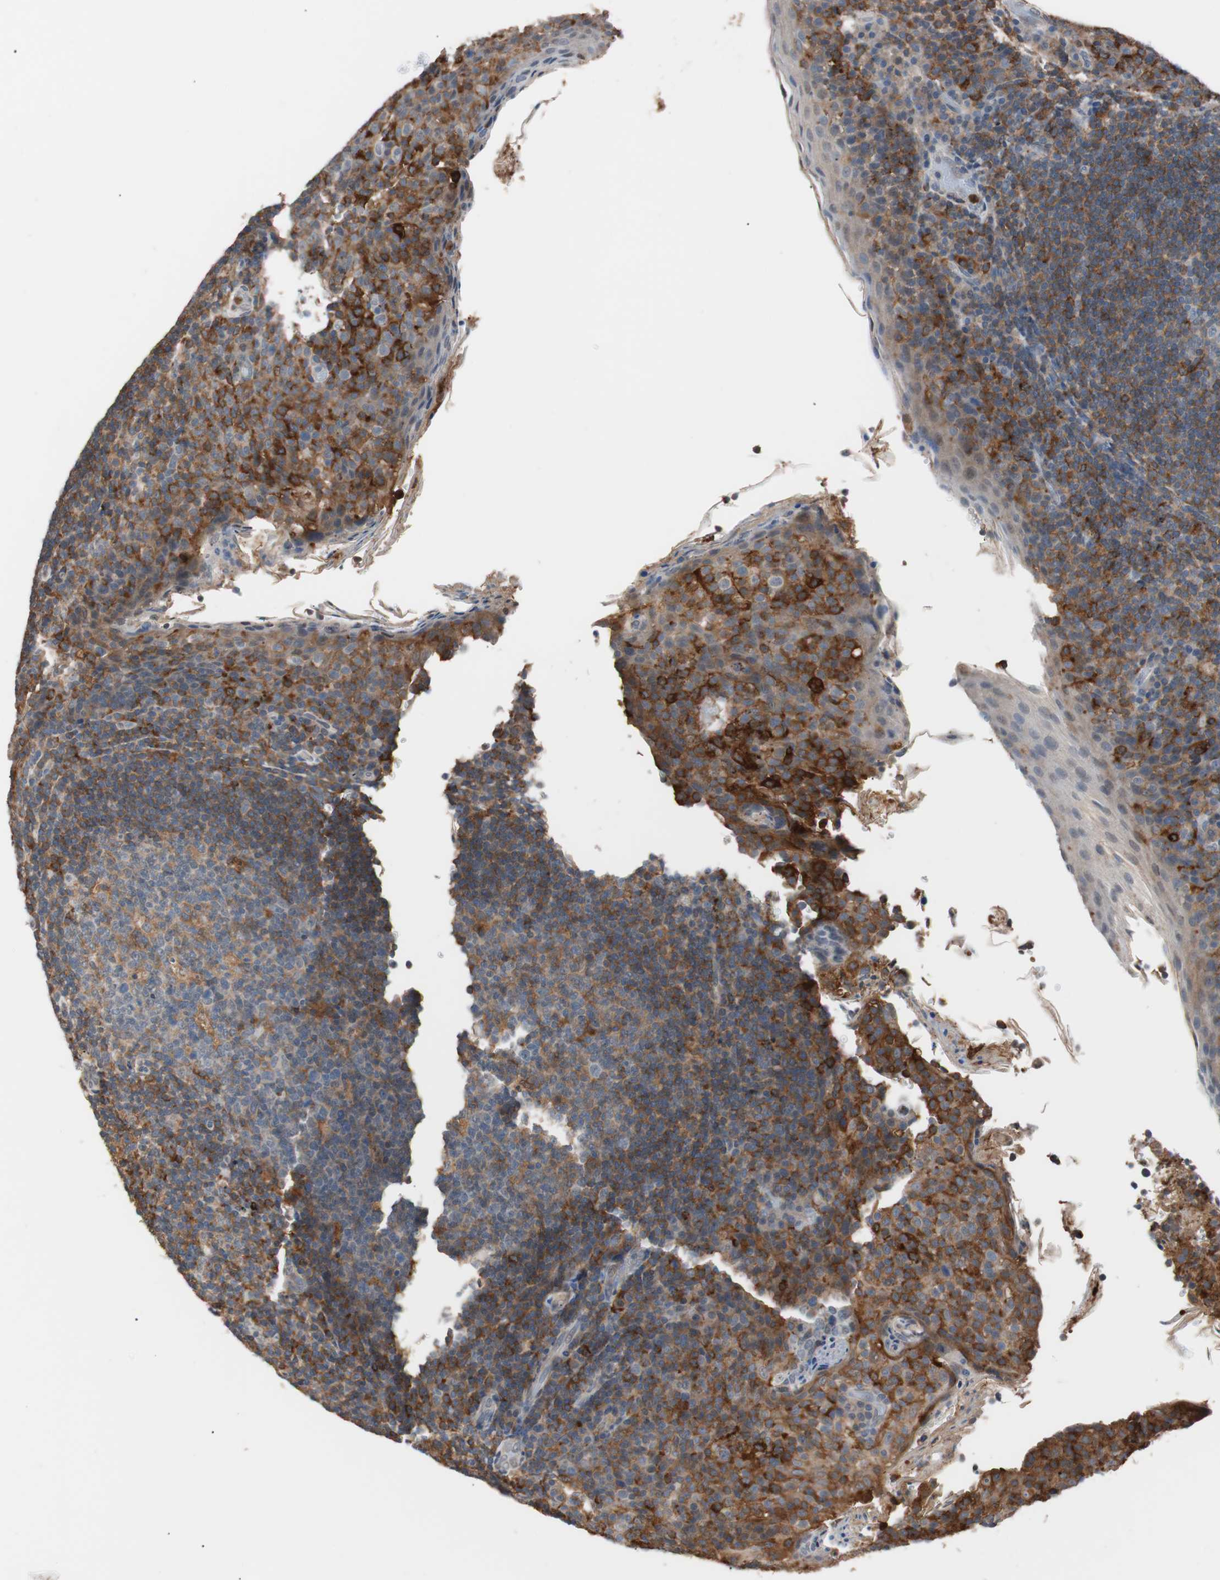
{"staining": {"intensity": "moderate", "quantity": "25%-75%", "location": "cytoplasmic/membranous"}, "tissue": "tonsil", "cell_type": "Germinal center cells", "image_type": "normal", "snomed": [{"axis": "morphology", "description": "Normal tissue, NOS"}, {"axis": "topography", "description": "Tonsil"}], "caption": "IHC micrograph of normal tonsil: human tonsil stained using IHC shows medium levels of moderate protein expression localized specifically in the cytoplasmic/membranous of germinal center cells, appearing as a cytoplasmic/membranous brown color.", "gene": "LITAF", "patient": {"sex": "male", "age": 17}}